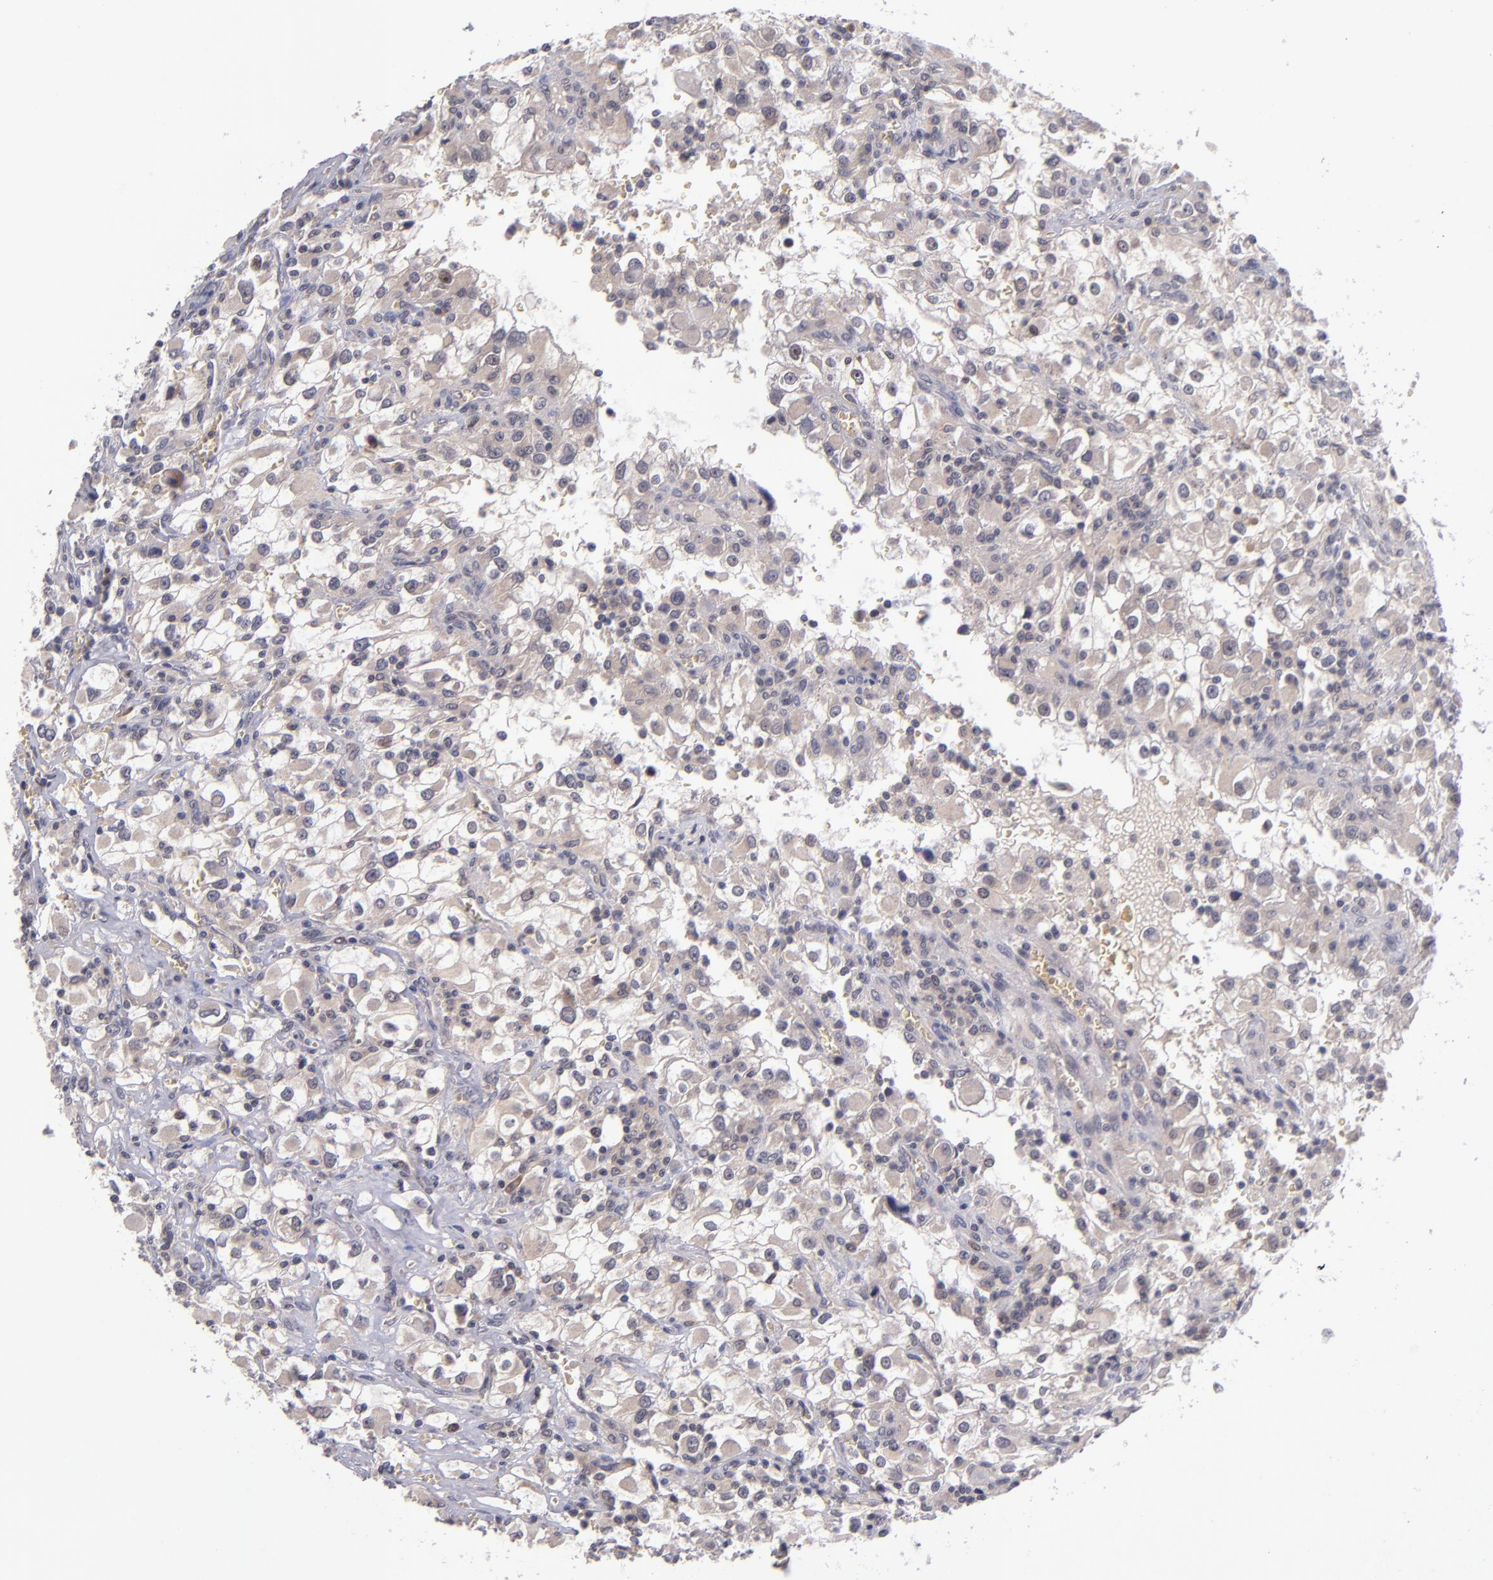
{"staining": {"intensity": "negative", "quantity": "none", "location": "none"}, "tissue": "renal cancer", "cell_type": "Tumor cells", "image_type": "cancer", "snomed": [{"axis": "morphology", "description": "Adenocarcinoma, NOS"}, {"axis": "topography", "description": "Kidney"}], "caption": "Tumor cells show no significant protein positivity in adenocarcinoma (renal).", "gene": "CDC7", "patient": {"sex": "female", "age": 52}}